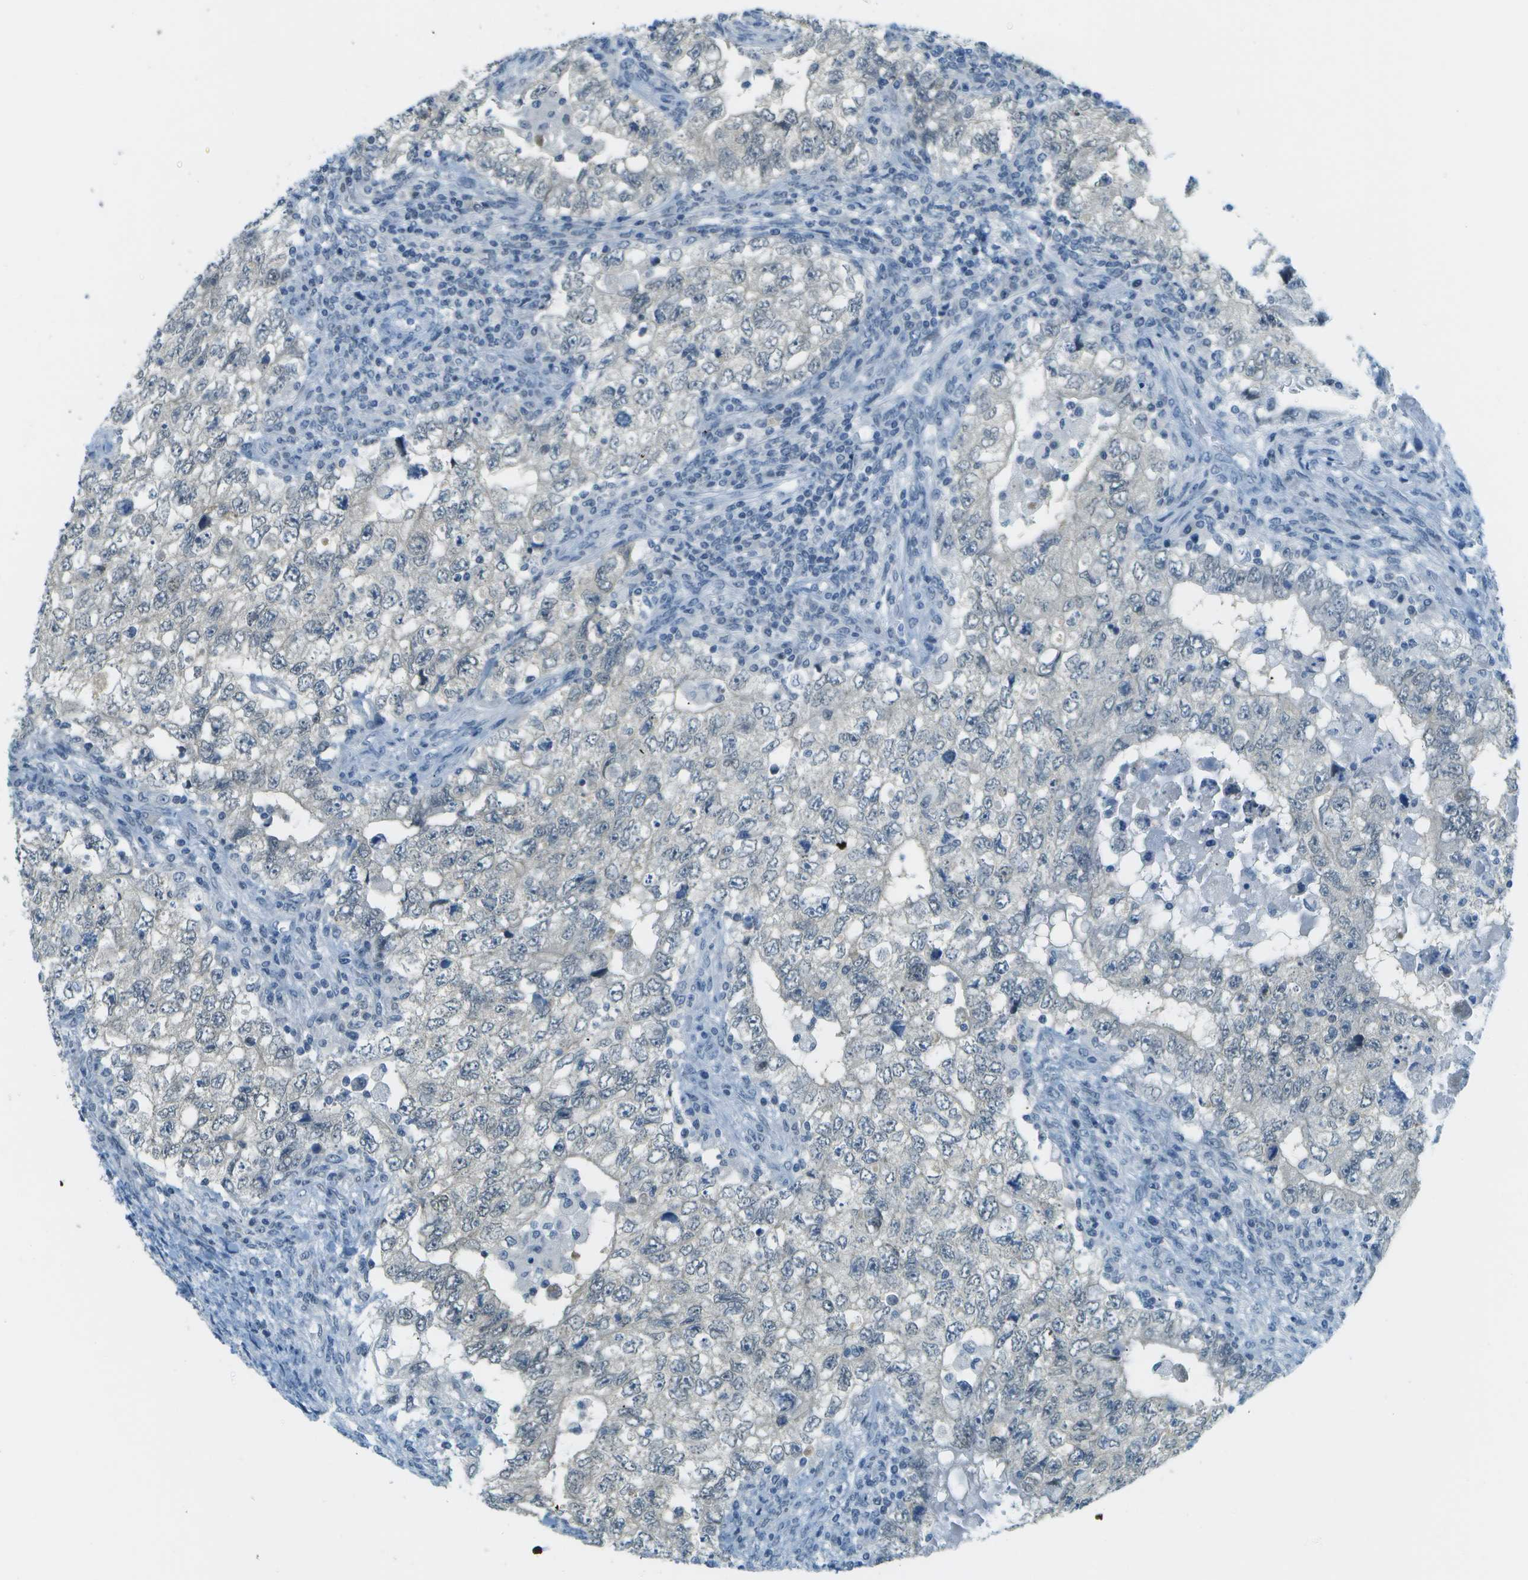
{"staining": {"intensity": "negative", "quantity": "none", "location": "none"}, "tissue": "testis cancer", "cell_type": "Tumor cells", "image_type": "cancer", "snomed": [{"axis": "morphology", "description": "Carcinoma, Embryonal, NOS"}, {"axis": "topography", "description": "Testis"}], "caption": "IHC photomicrograph of human testis cancer stained for a protein (brown), which exhibits no staining in tumor cells.", "gene": "NEK11", "patient": {"sex": "male", "age": 36}}